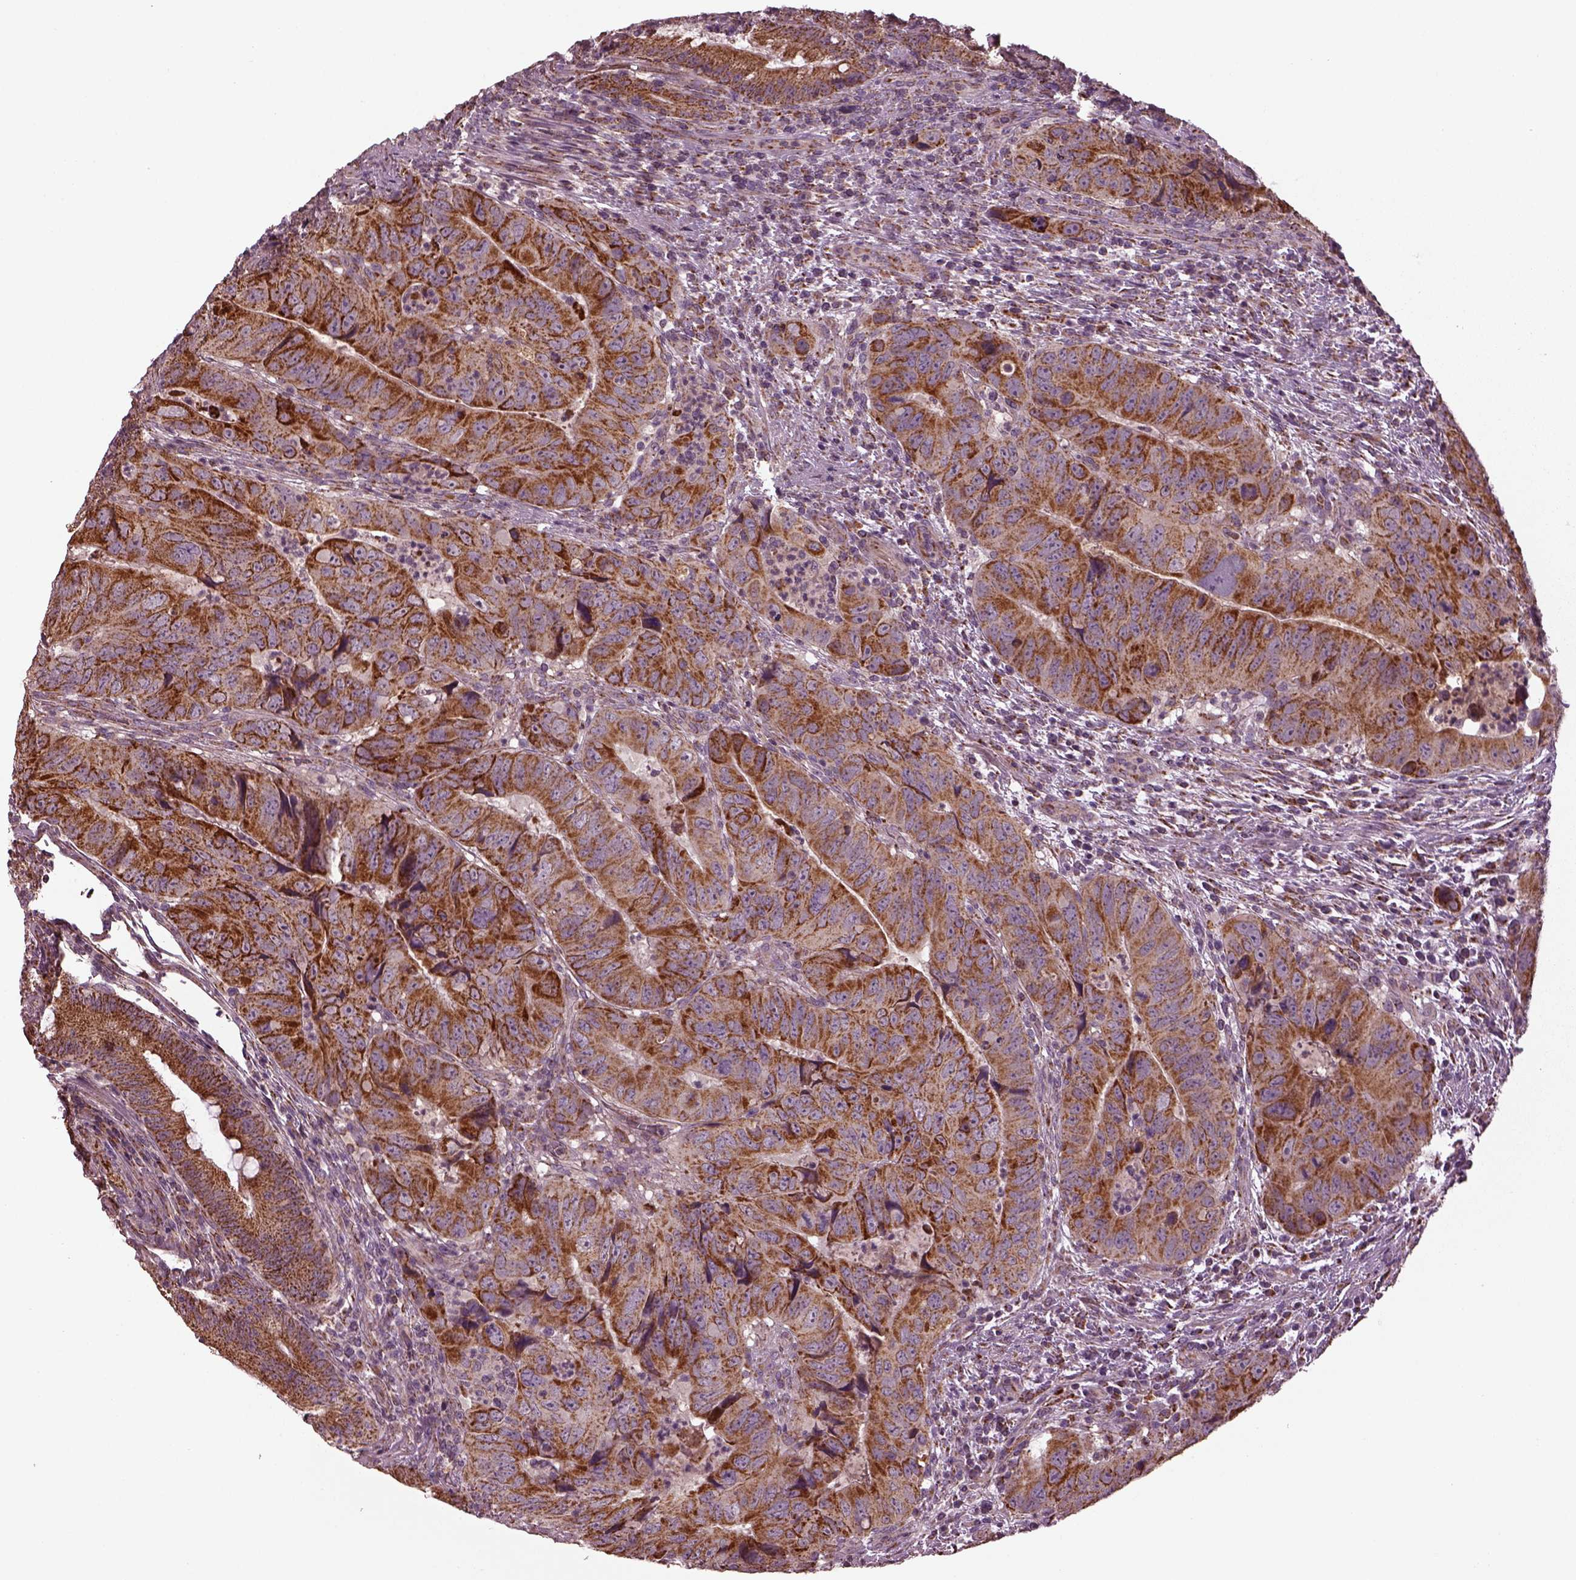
{"staining": {"intensity": "moderate", "quantity": ">75%", "location": "cytoplasmic/membranous"}, "tissue": "colorectal cancer", "cell_type": "Tumor cells", "image_type": "cancer", "snomed": [{"axis": "morphology", "description": "Adenocarcinoma, NOS"}, {"axis": "topography", "description": "Colon"}], "caption": "Protein staining of colorectal cancer tissue displays moderate cytoplasmic/membranous staining in about >75% of tumor cells.", "gene": "TMEM254", "patient": {"sex": "male", "age": 79}}